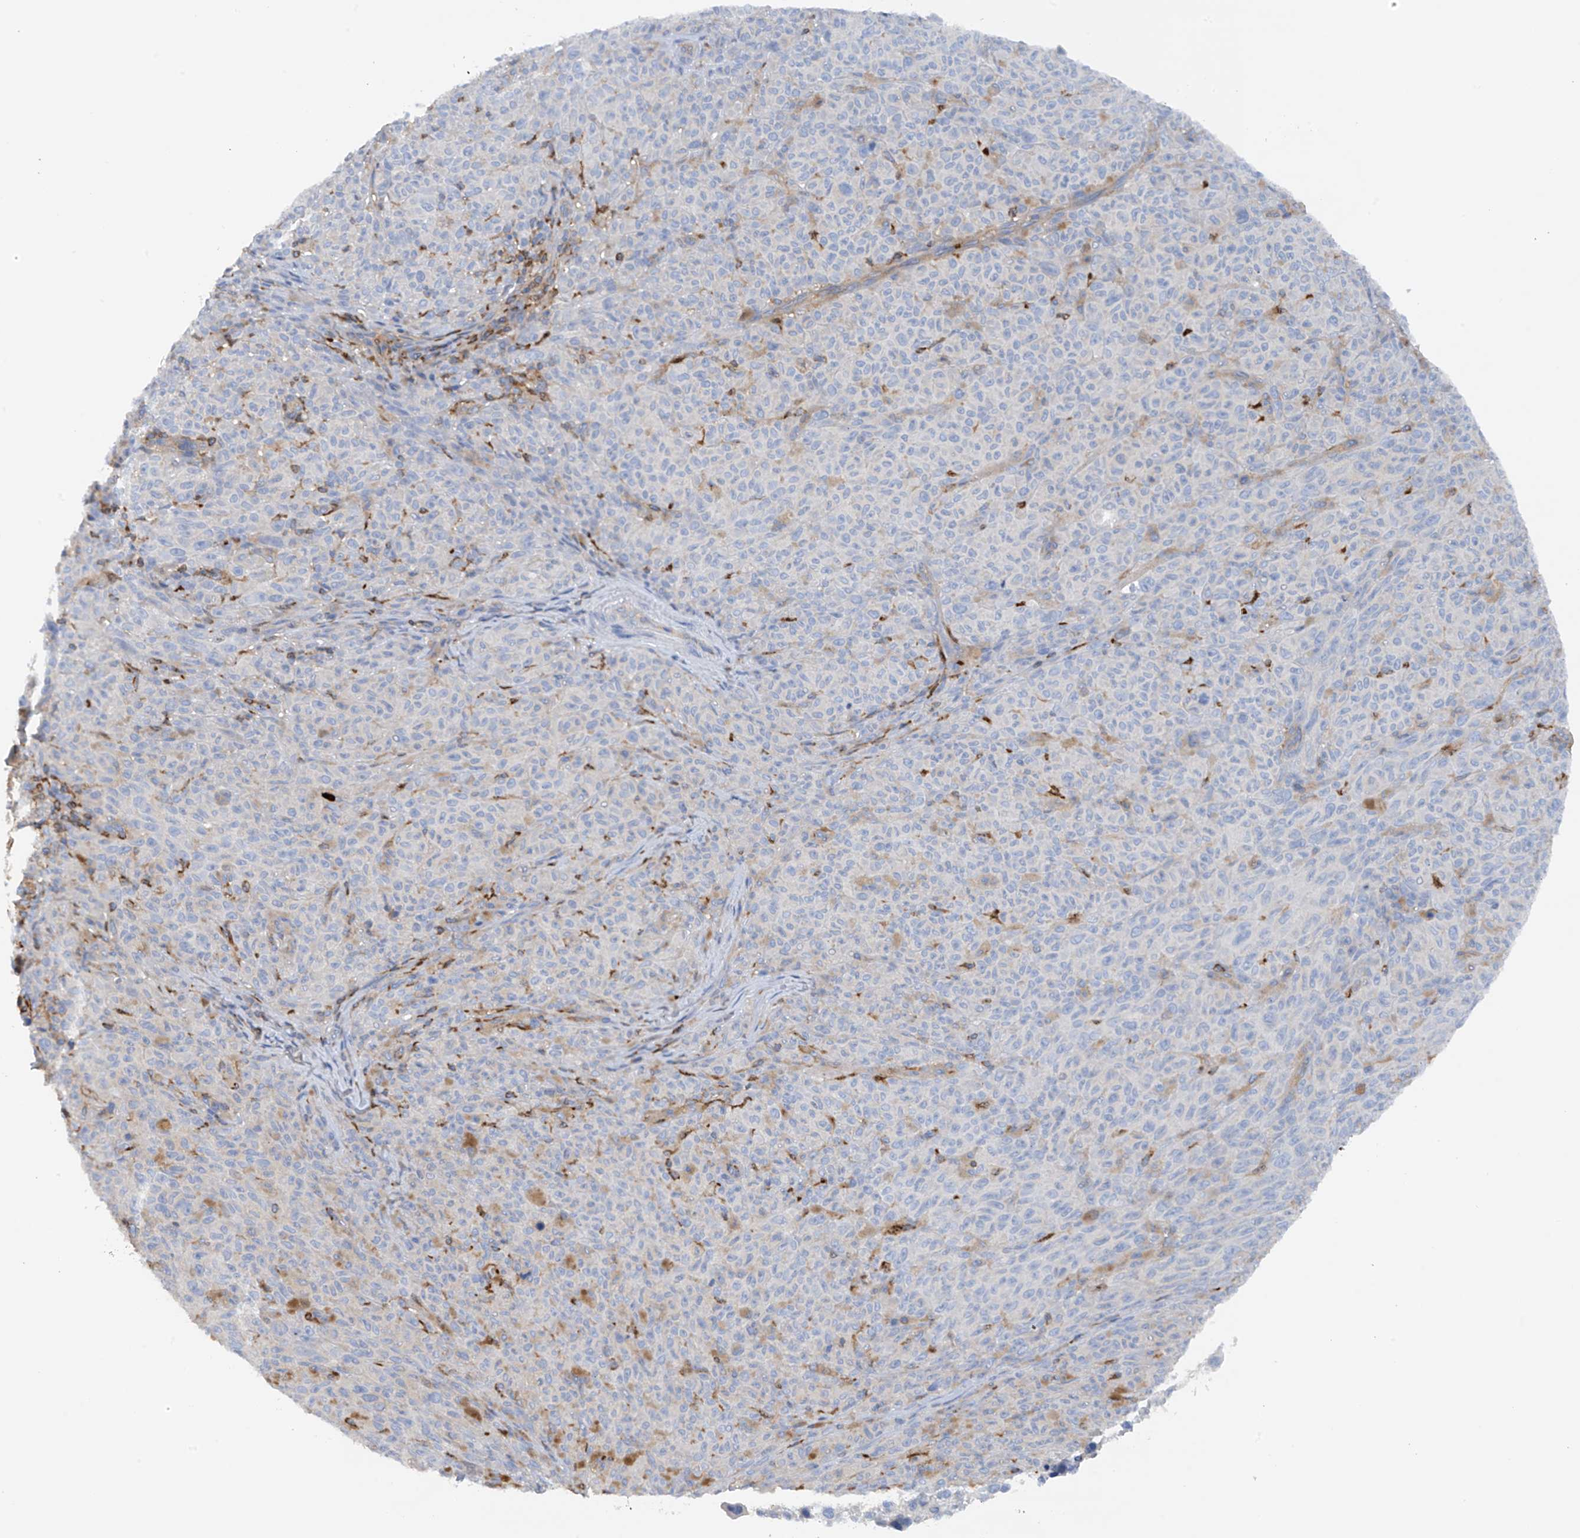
{"staining": {"intensity": "negative", "quantity": "none", "location": "none"}, "tissue": "melanoma", "cell_type": "Tumor cells", "image_type": "cancer", "snomed": [{"axis": "morphology", "description": "Malignant melanoma, NOS"}, {"axis": "topography", "description": "Skin"}], "caption": "High magnification brightfield microscopy of melanoma stained with DAB (brown) and counterstained with hematoxylin (blue): tumor cells show no significant positivity.", "gene": "PHACTR2", "patient": {"sex": "female", "age": 82}}